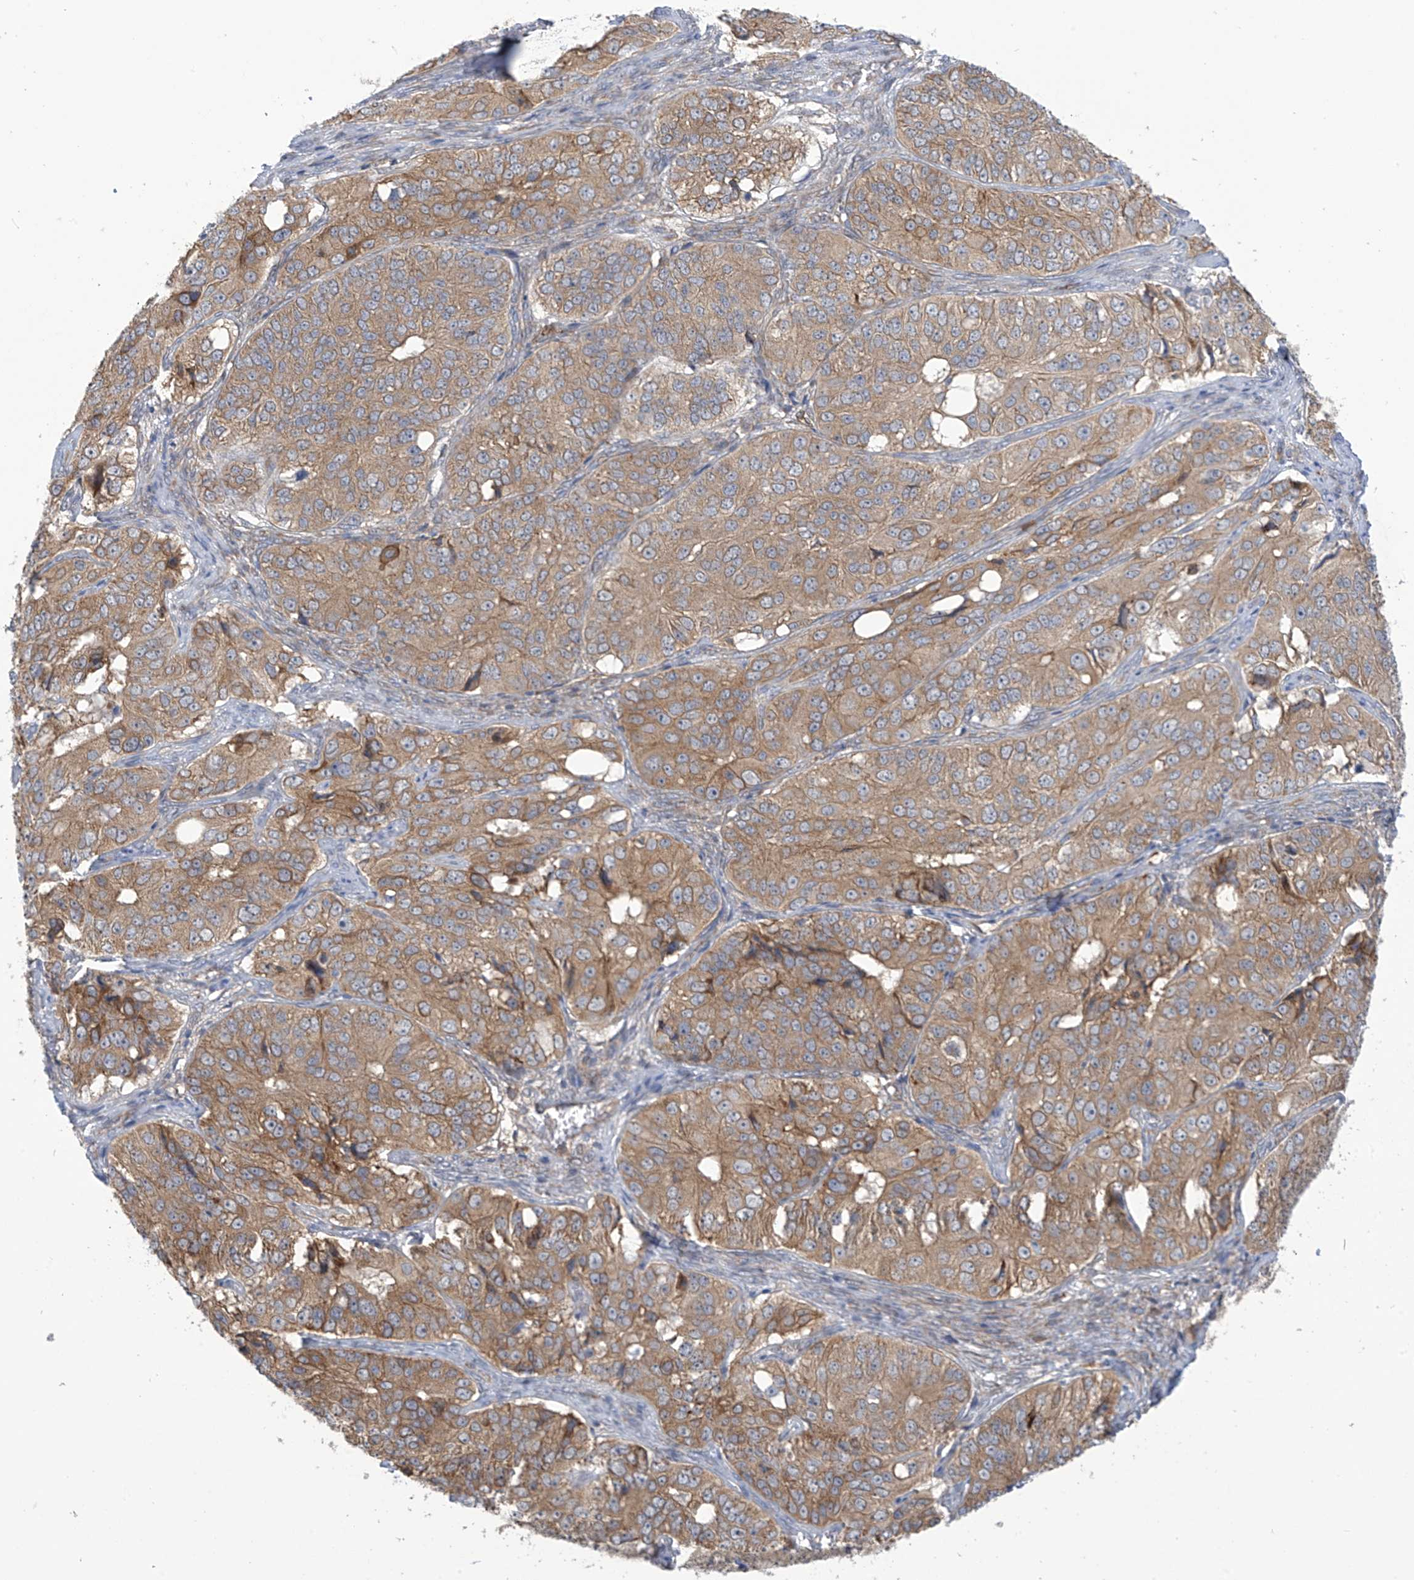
{"staining": {"intensity": "moderate", "quantity": "25%-75%", "location": "cytoplasmic/membranous"}, "tissue": "ovarian cancer", "cell_type": "Tumor cells", "image_type": "cancer", "snomed": [{"axis": "morphology", "description": "Carcinoma, endometroid"}, {"axis": "topography", "description": "Ovary"}], "caption": "Ovarian cancer stained with a protein marker displays moderate staining in tumor cells.", "gene": "KIAA1522", "patient": {"sex": "female", "age": 51}}